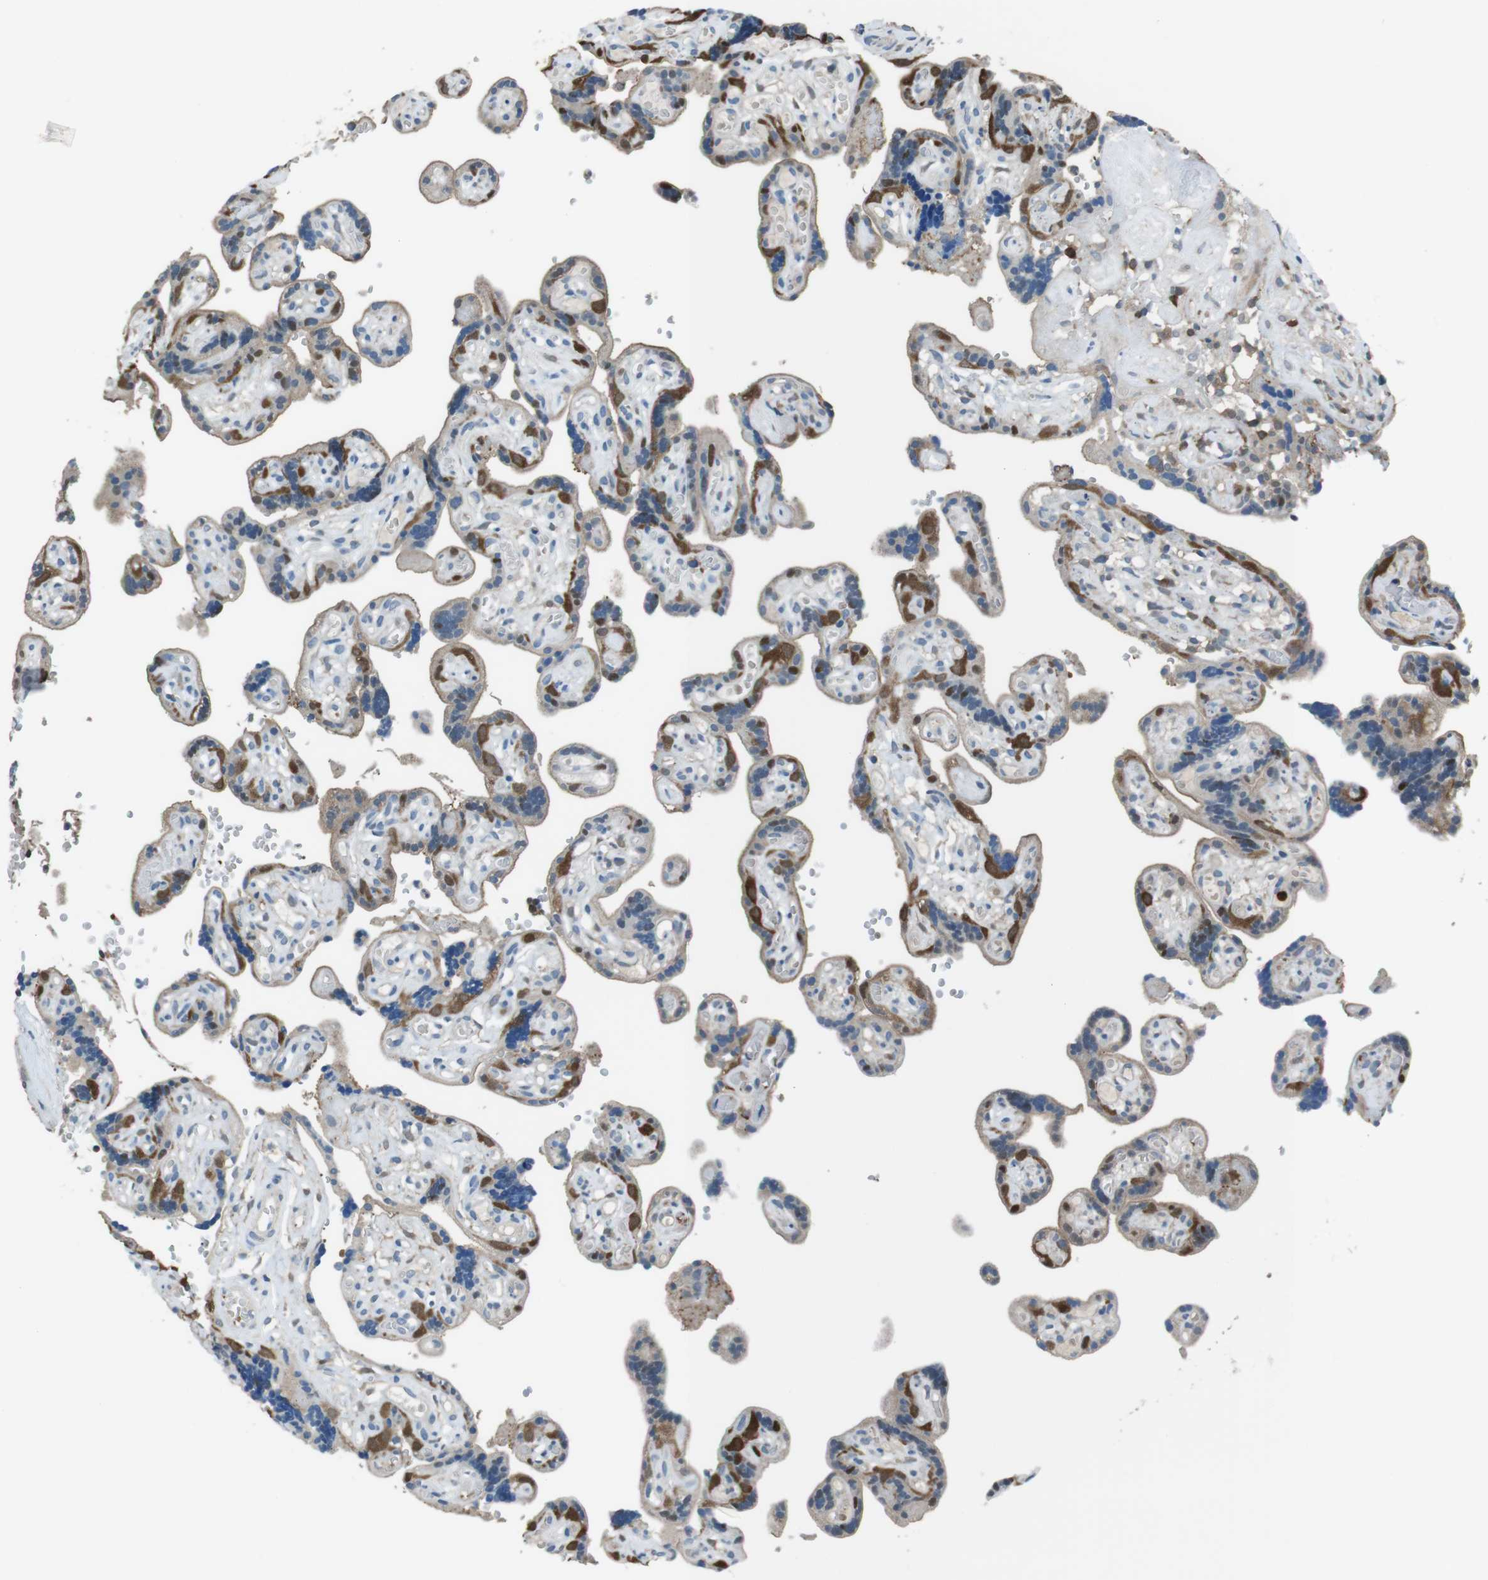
{"staining": {"intensity": "strong", "quantity": "25%-75%", "location": "cytoplasmic/membranous"}, "tissue": "placenta", "cell_type": "Trophoblastic cells", "image_type": "normal", "snomed": [{"axis": "morphology", "description": "Normal tissue, NOS"}, {"axis": "topography", "description": "Placenta"}], "caption": "Protein expression analysis of unremarkable placenta shows strong cytoplasmic/membranous staining in about 25%-75% of trophoblastic cells.", "gene": "TWSG1", "patient": {"sex": "female", "age": 30}}